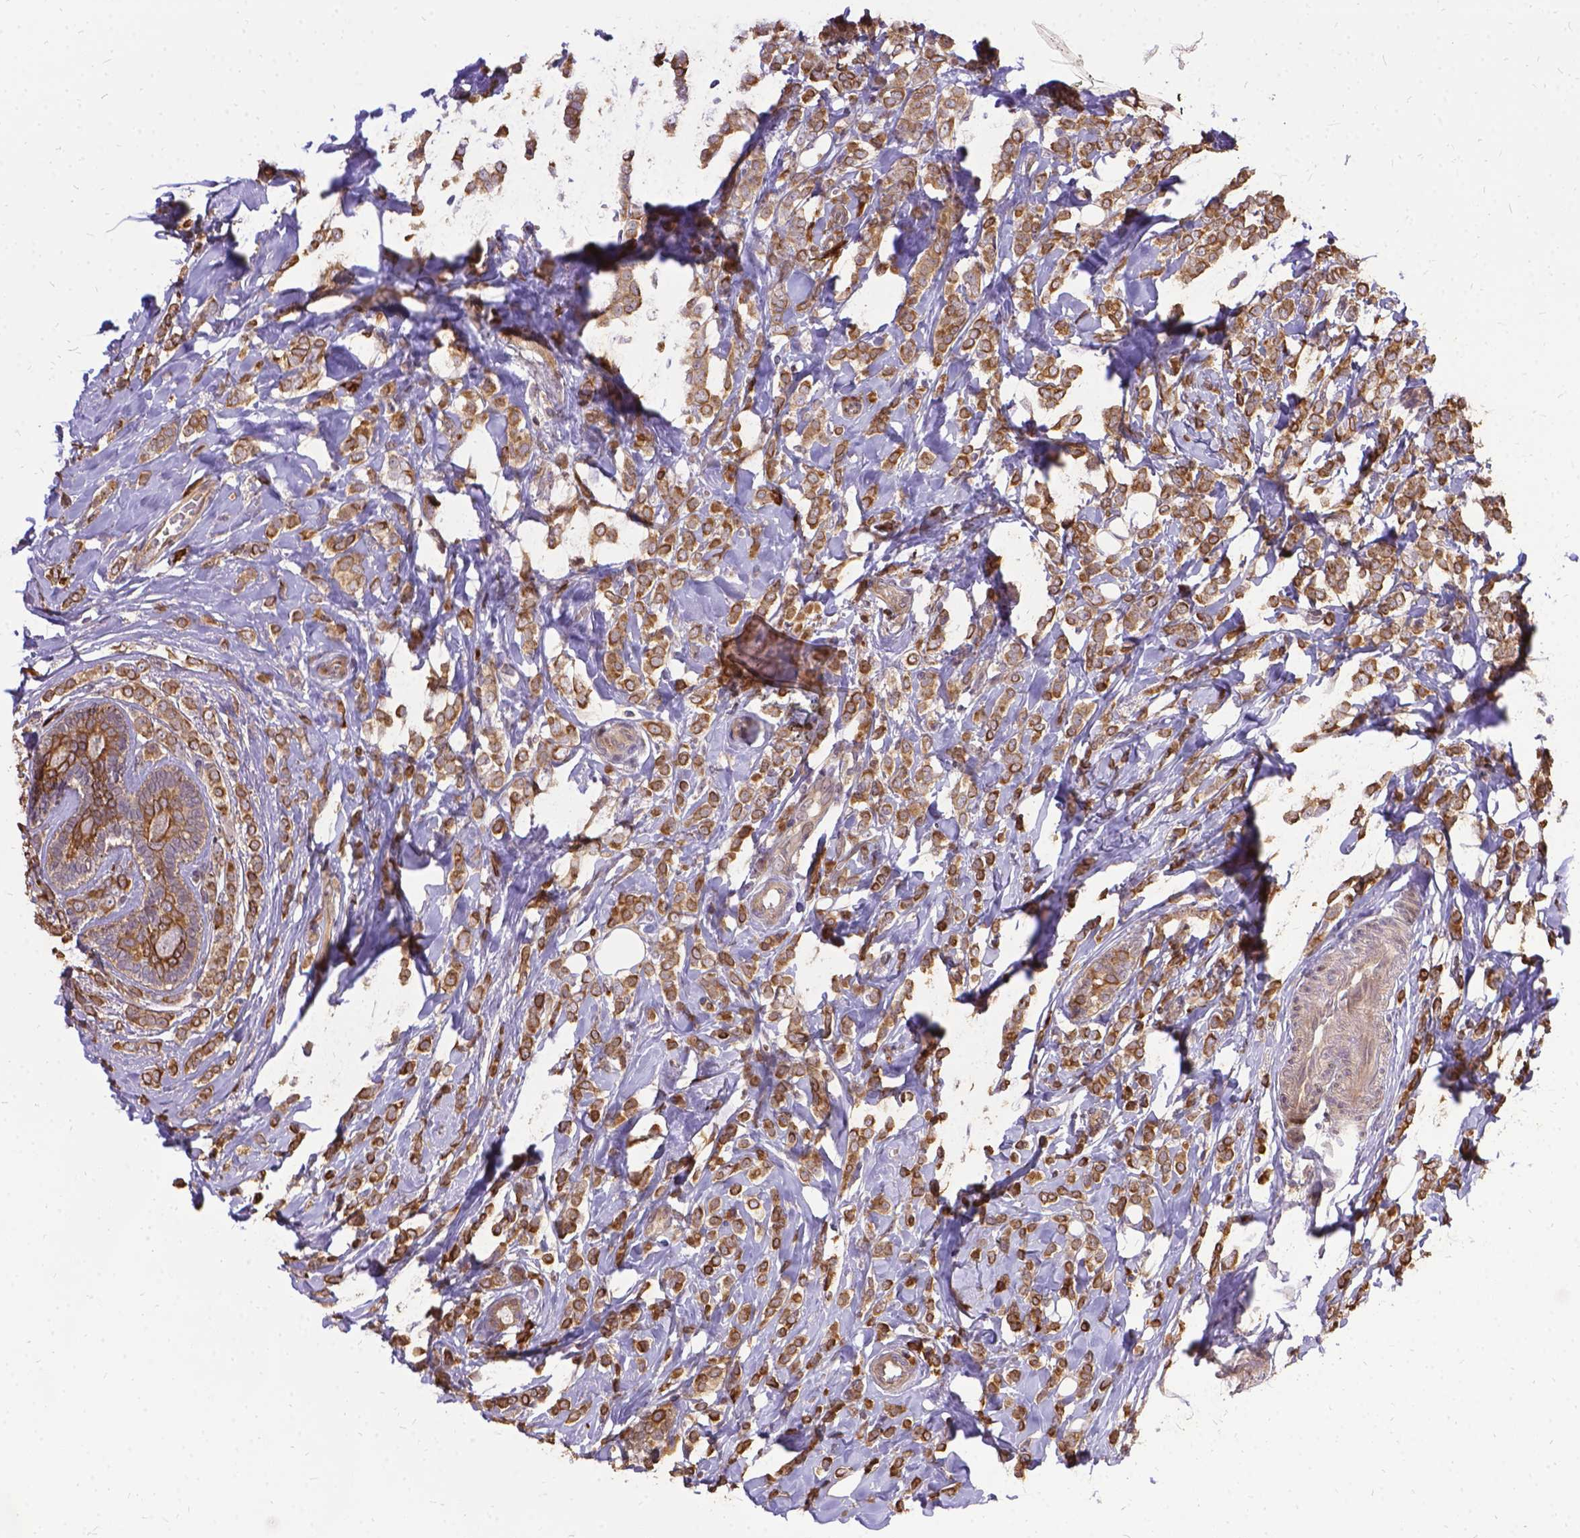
{"staining": {"intensity": "moderate", "quantity": ">75%", "location": "cytoplasmic/membranous"}, "tissue": "breast cancer", "cell_type": "Tumor cells", "image_type": "cancer", "snomed": [{"axis": "morphology", "description": "Lobular carcinoma"}, {"axis": "topography", "description": "Breast"}], "caption": "Tumor cells exhibit medium levels of moderate cytoplasmic/membranous expression in approximately >75% of cells in human breast lobular carcinoma.", "gene": "DENND6A", "patient": {"sex": "female", "age": 49}}